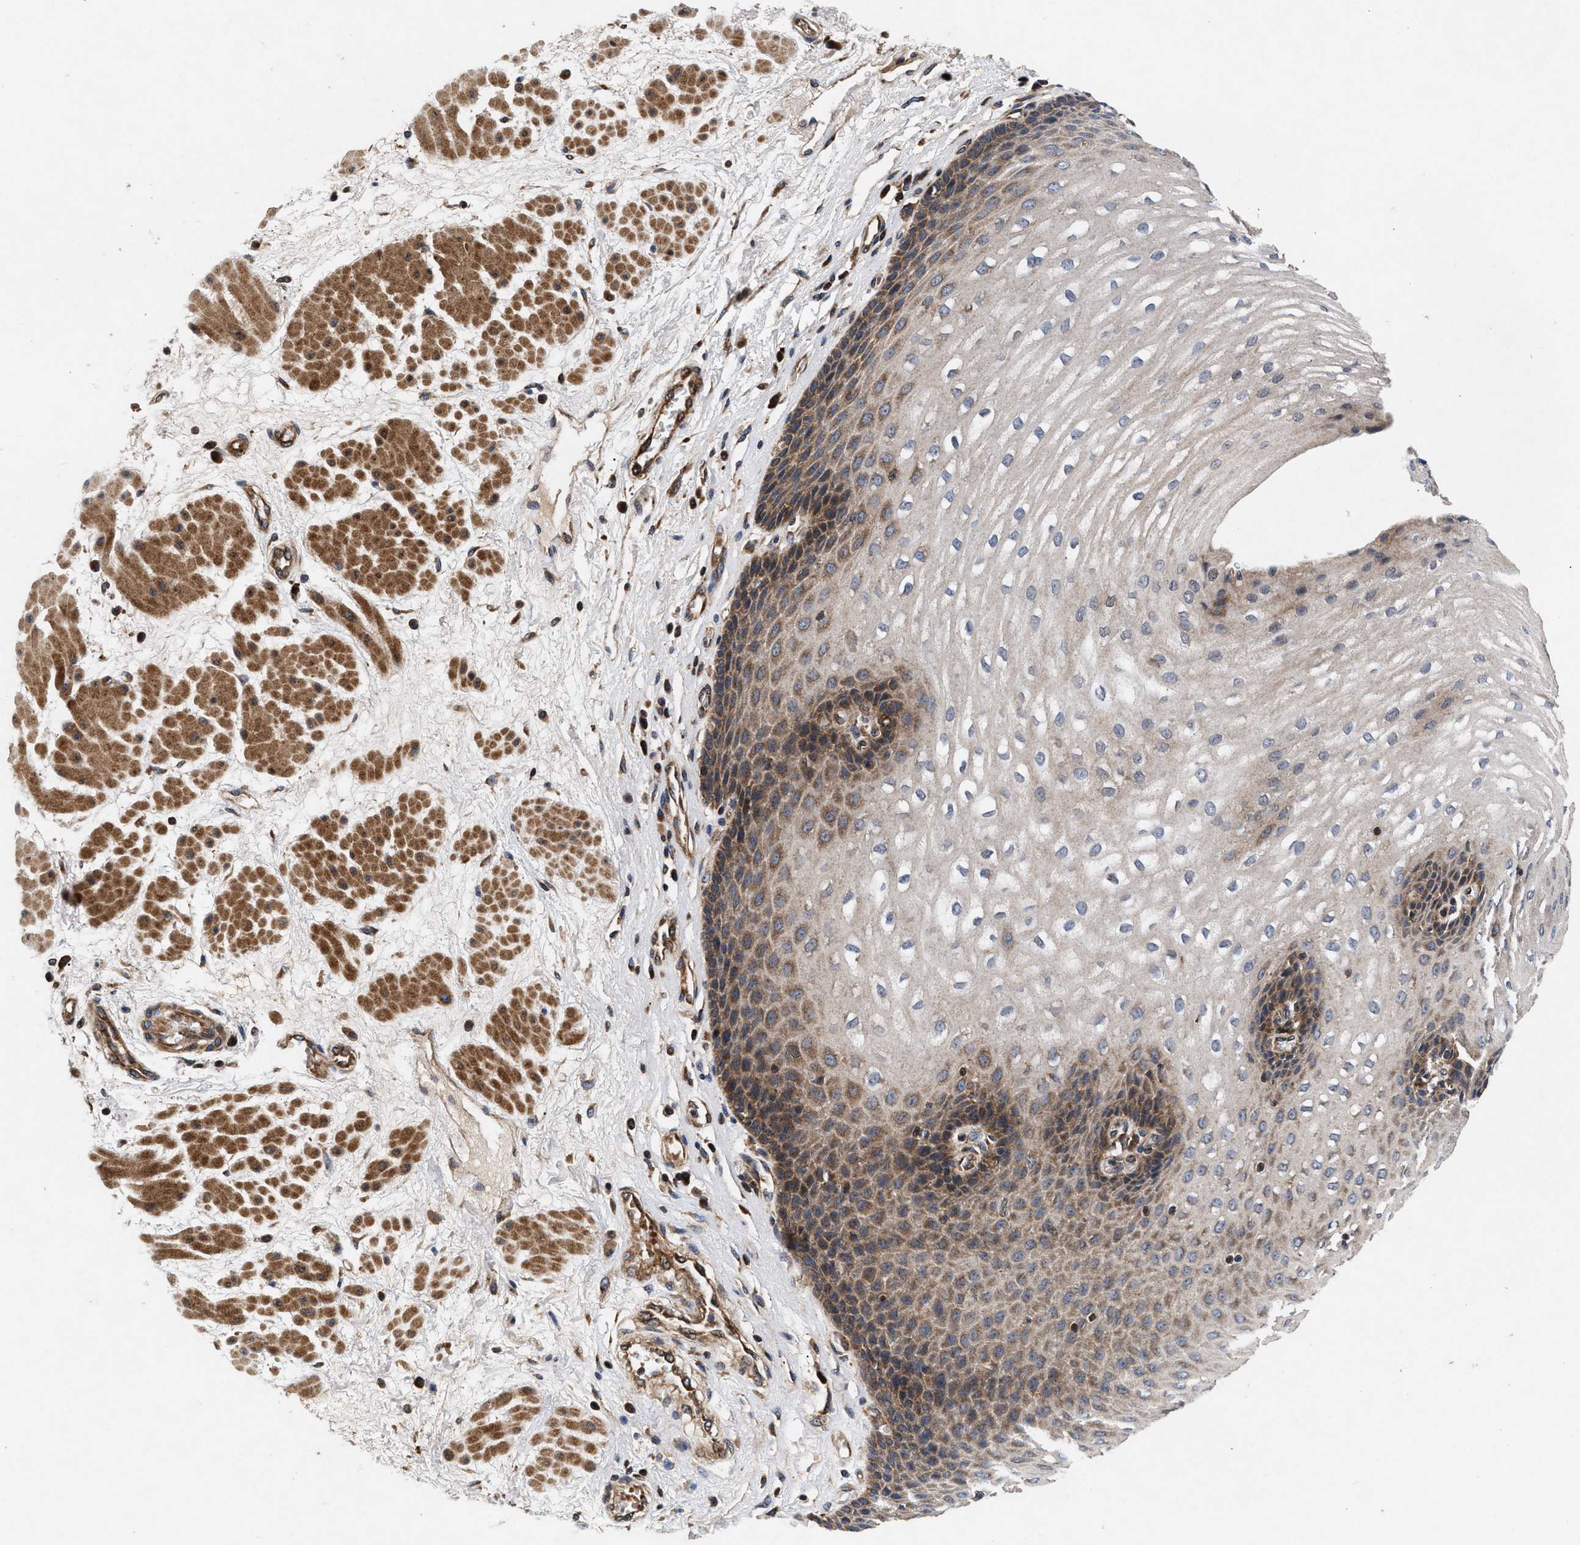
{"staining": {"intensity": "moderate", "quantity": "25%-75%", "location": "cytoplasmic/membranous"}, "tissue": "esophagus", "cell_type": "Squamous epithelial cells", "image_type": "normal", "snomed": [{"axis": "morphology", "description": "Normal tissue, NOS"}, {"axis": "topography", "description": "Esophagus"}], "caption": "Approximately 25%-75% of squamous epithelial cells in unremarkable esophagus reveal moderate cytoplasmic/membranous protein positivity as visualized by brown immunohistochemical staining.", "gene": "NFKB2", "patient": {"sex": "male", "age": 48}}